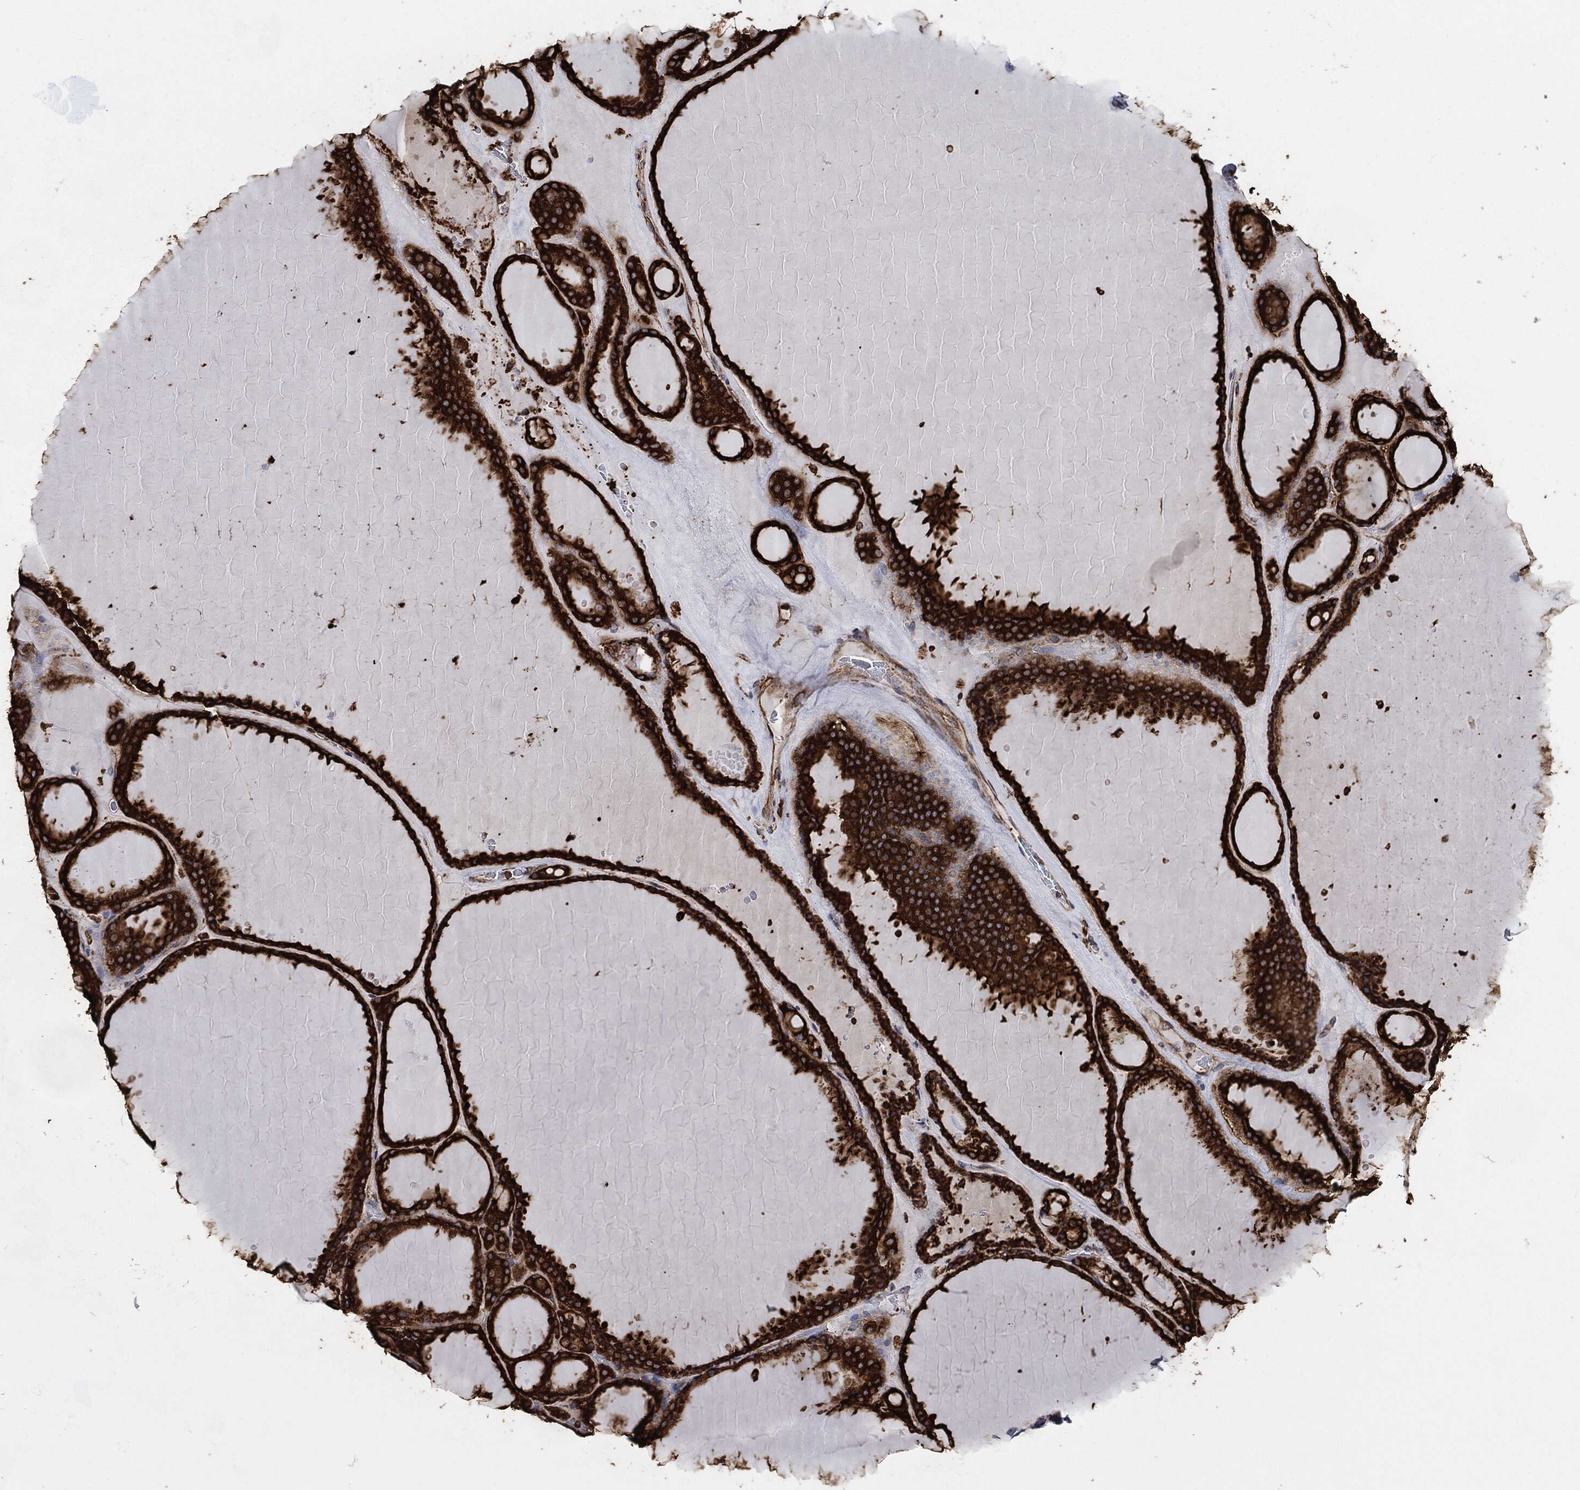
{"staining": {"intensity": "strong", "quantity": ">75%", "location": "cytoplasmic/membranous"}, "tissue": "thyroid gland", "cell_type": "Glandular cells", "image_type": "normal", "snomed": [{"axis": "morphology", "description": "Normal tissue, NOS"}, {"axis": "topography", "description": "Thyroid gland"}], "caption": "Immunohistochemistry (IHC) image of benign thyroid gland: thyroid gland stained using IHC displays high levels of strong protein expression localized specifically in the cytoplasmic/membranous of glandular cells, appearing as a cytoplasmic/membranous brown color.", "gene": "AMFR", "patient": {"sex": "male", "age": 63}}